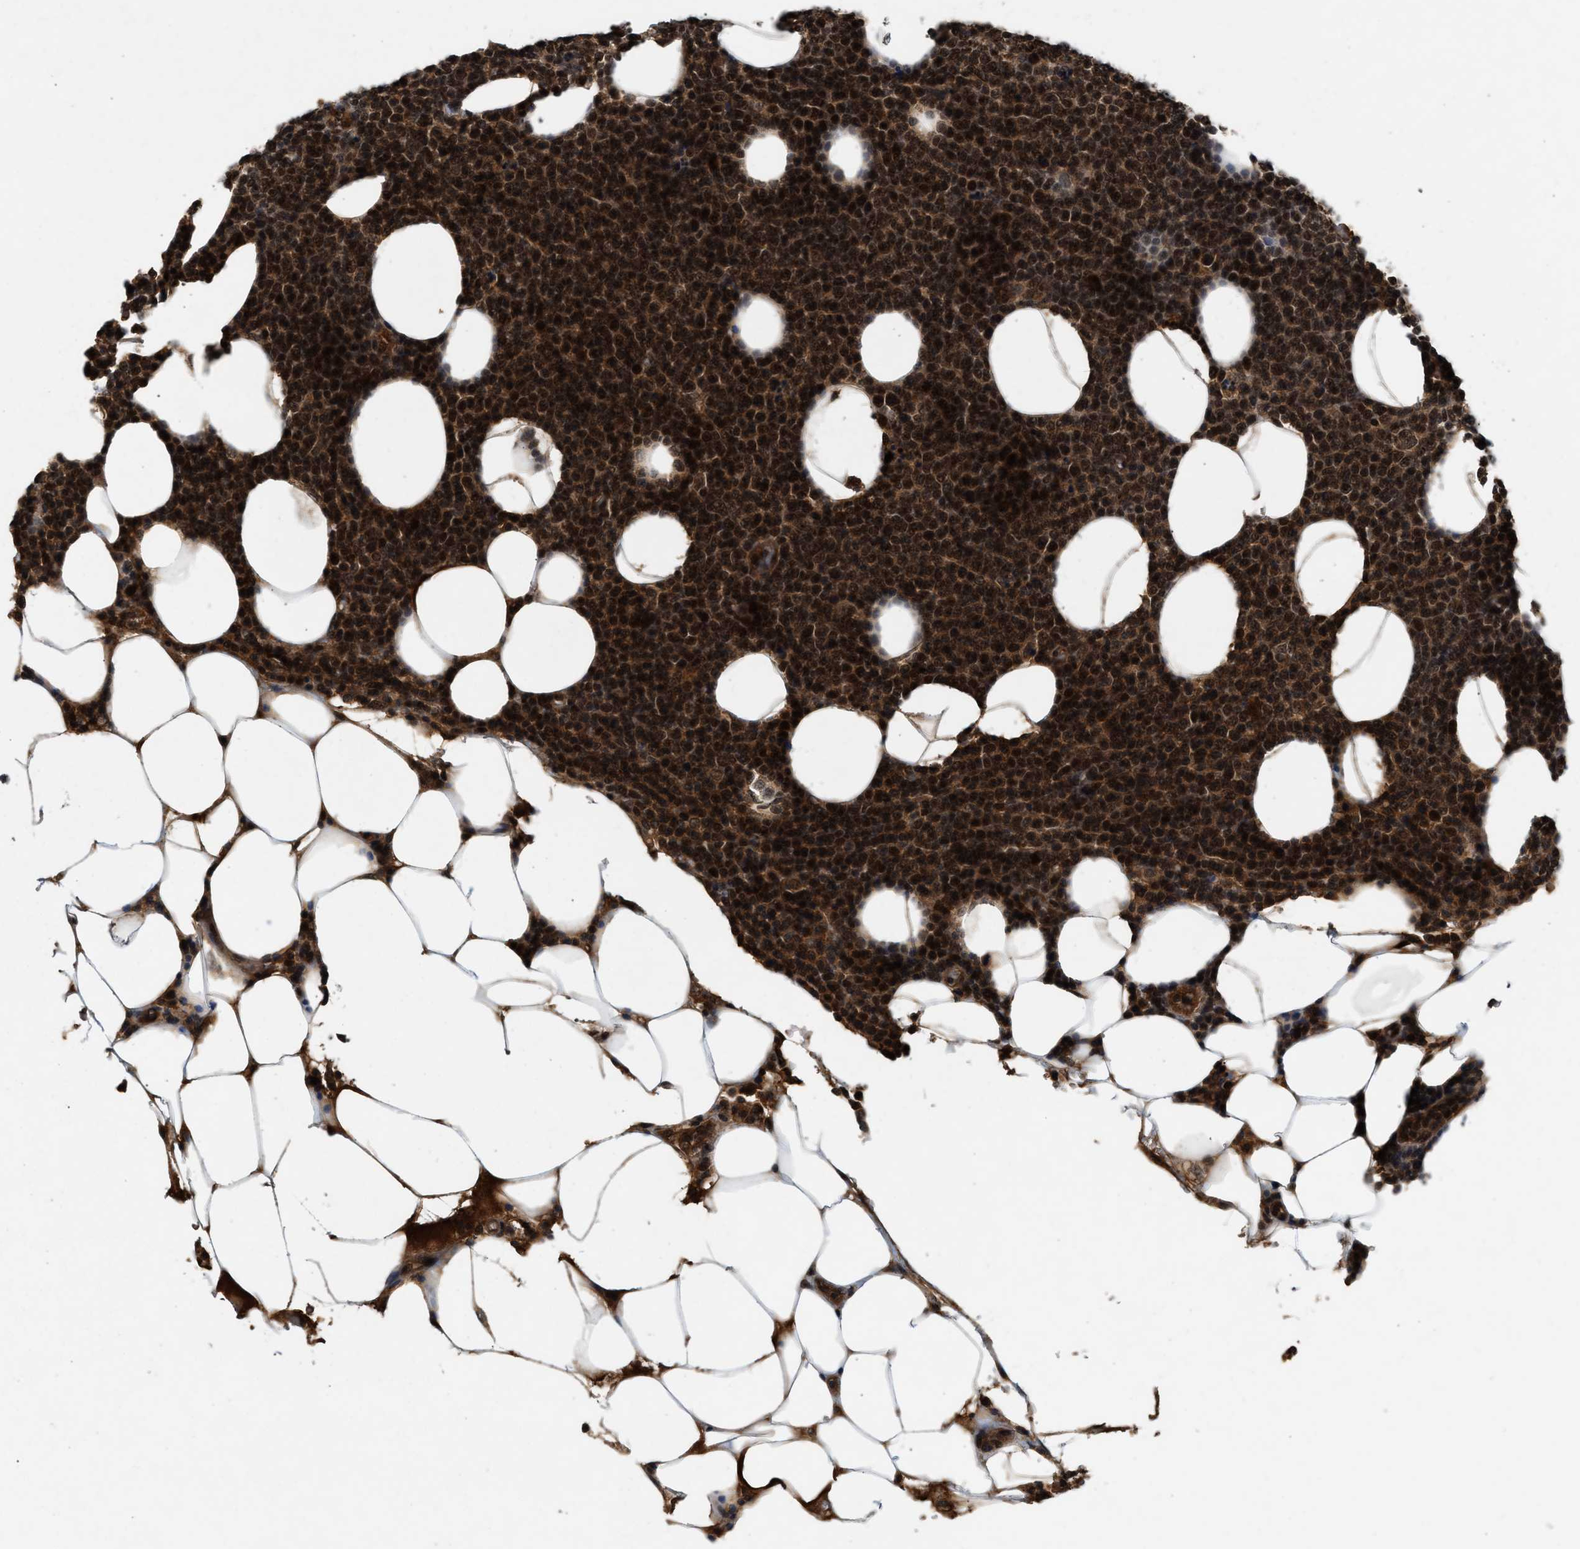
{"staining": {"intensity": "strong", "quantity": ">75%", "location": "cytoplasmic/membranous,nuclear"}, "tissue": "lymphoma", "cell_type": "Tumor cells", "image_type": "cancer", "snomed": [{"axis": "morphology", "description": "Malignant lymphoma, non-Hodgkin's type, High grade"}, {"axis": "topography", "description": "Lymph node"}], "caption": "A photomicrograph of malignant lymphoma, non-Hodgkin's type (high-grade) stained for a protein reveals strong cytoplasmic/membranous and nuclear brown staining in tumor cells.", "gene": "RUSC2", "patient": {"sex": "male", "age": 61}}